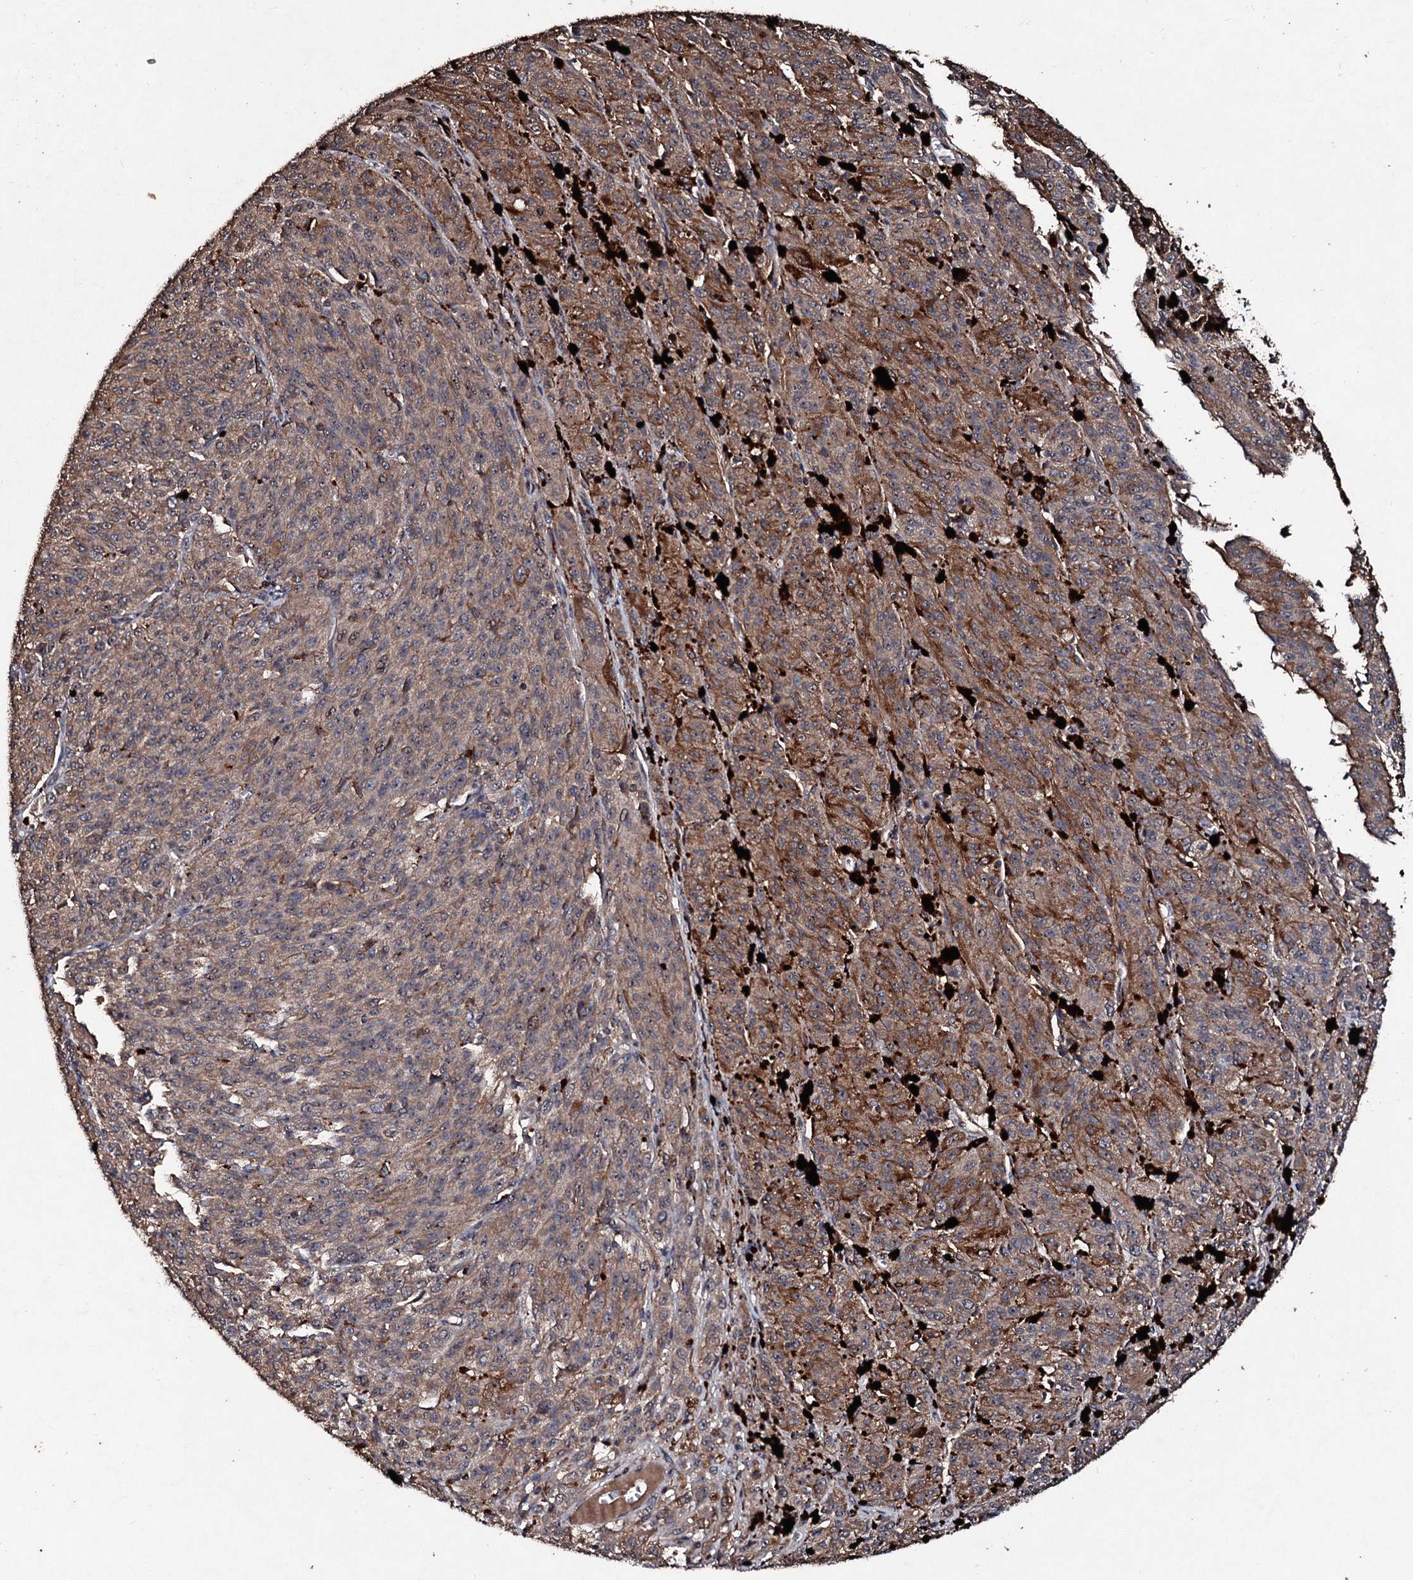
{"staining": {"intensity": "moderate", "quantity": "25%-75%", "location": "cytoplasmic/membranous"}, "tissue": "melanoma", "cell_type": "Tumor cells", "image_type": "cancer", "snomed": [{"axis": "morphology", "description": "Malignant melanoma, NOS"}, {"axis": "topography", "description": "Skin"}], "caption": "This is an image of immunohistochemistry (IHC) staining of melanoma, which shows moderate positivity in the cytoplasmic/membranous of tumor cells.", "gene": "KERA", "patient": {"sex": "female", "age": 52}}